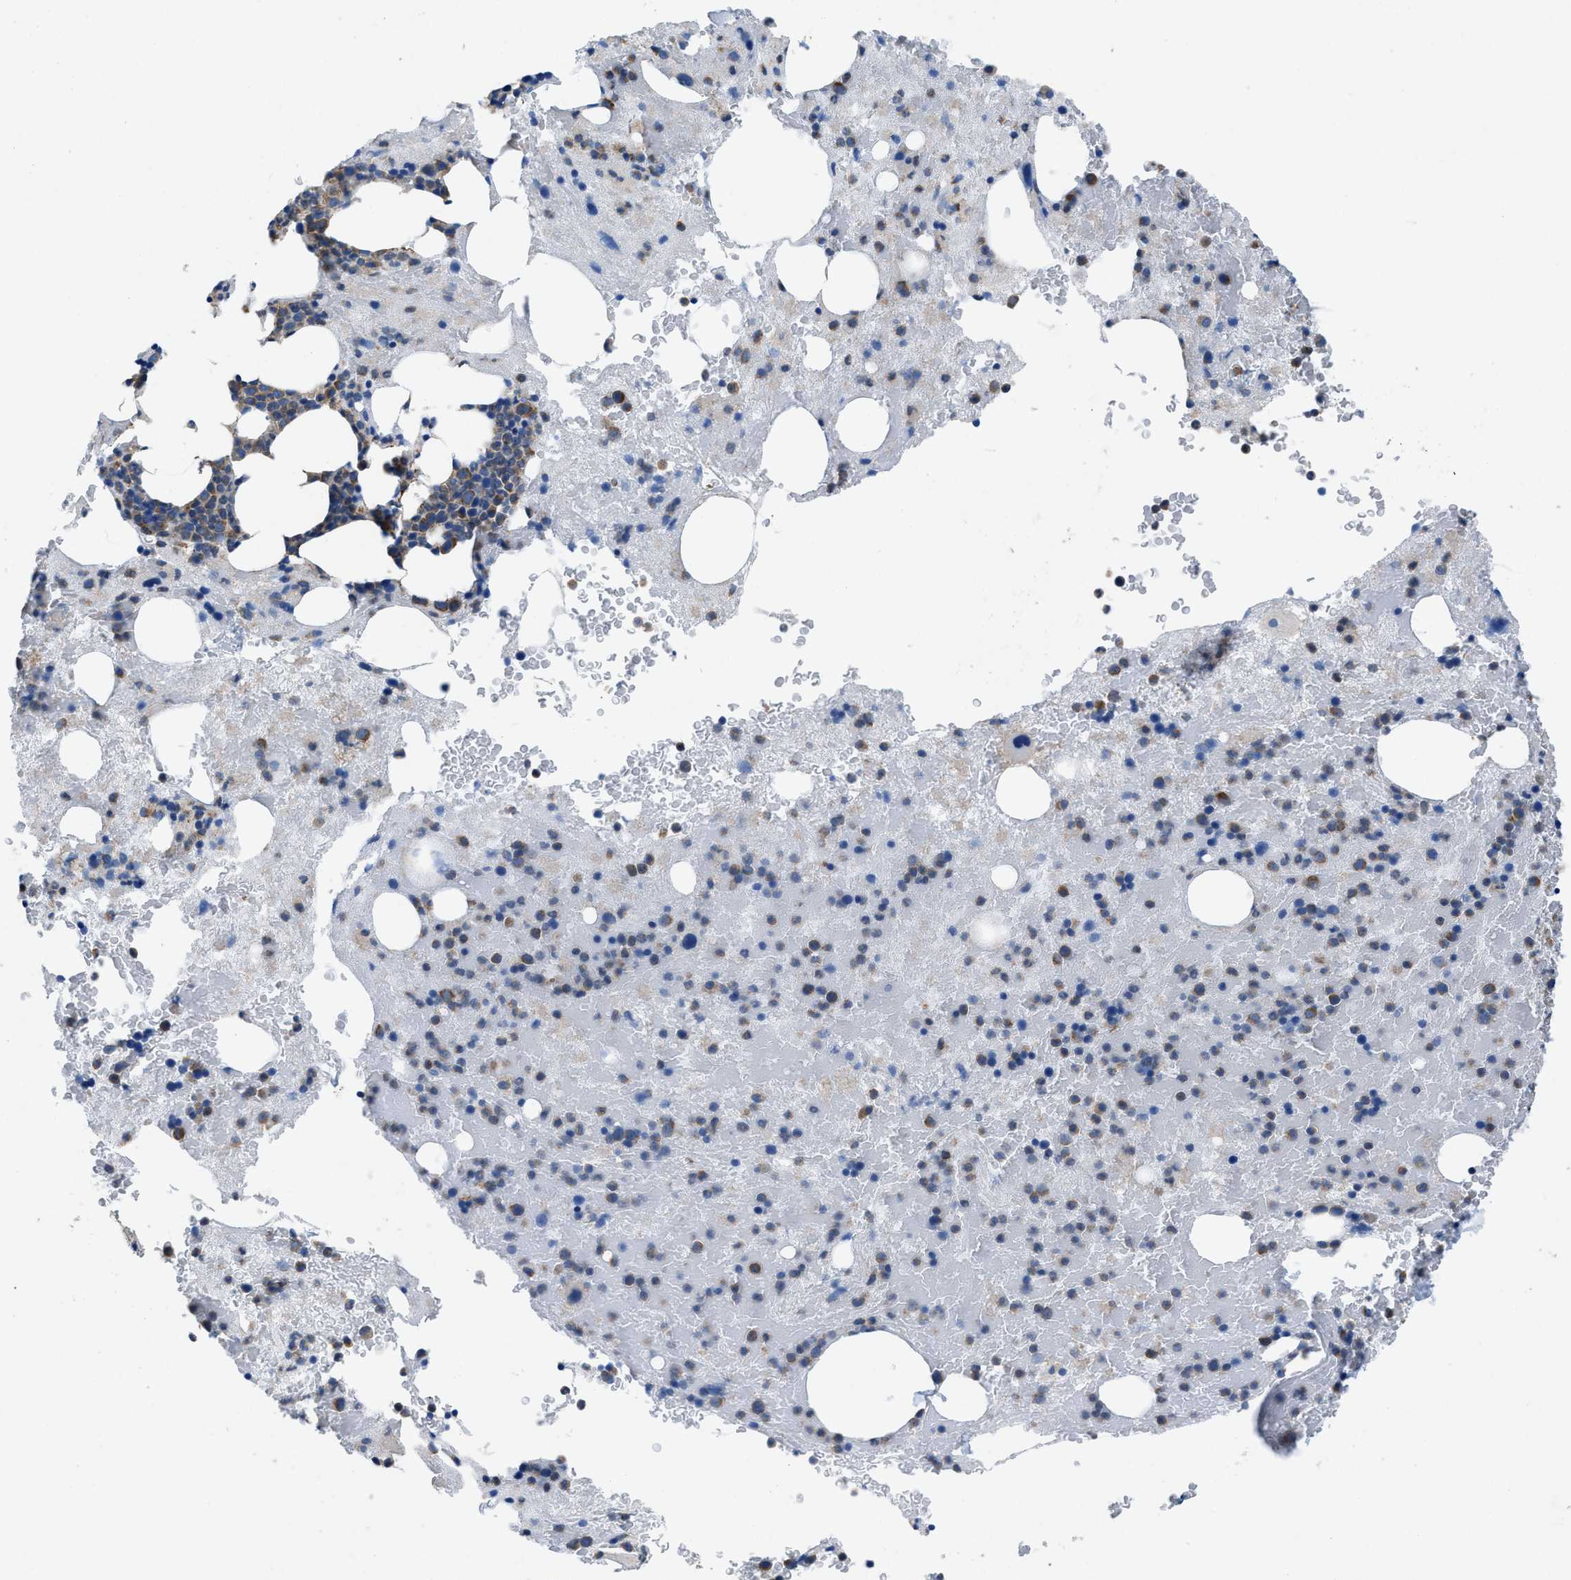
{"staining": {"intensity": "moderate", "quantity": "25%-75%", "location": "cytoplasmic/membranous"}, "tissue": "bone marrow", "cell_type": "Hematopoietic cells", "image_type": "normal", "snomed": [{"axis": "morphology", "description": "Normal tissue, NOS"}, {"axis": "morphology", "description": "Inflammation, NOS"}, {"axis": "topography", "description": "Bone marrow"}], "caption": "A high-resolution image shows immunohistochemistry (IHC) staining of normal bone marrow, which displays moderate cytoplasmic/membranous positivity in about 25%-75% of hematopoietic cells.", "gene": "DOLPP1", "patient": {"sex": "male", "age": 63}}